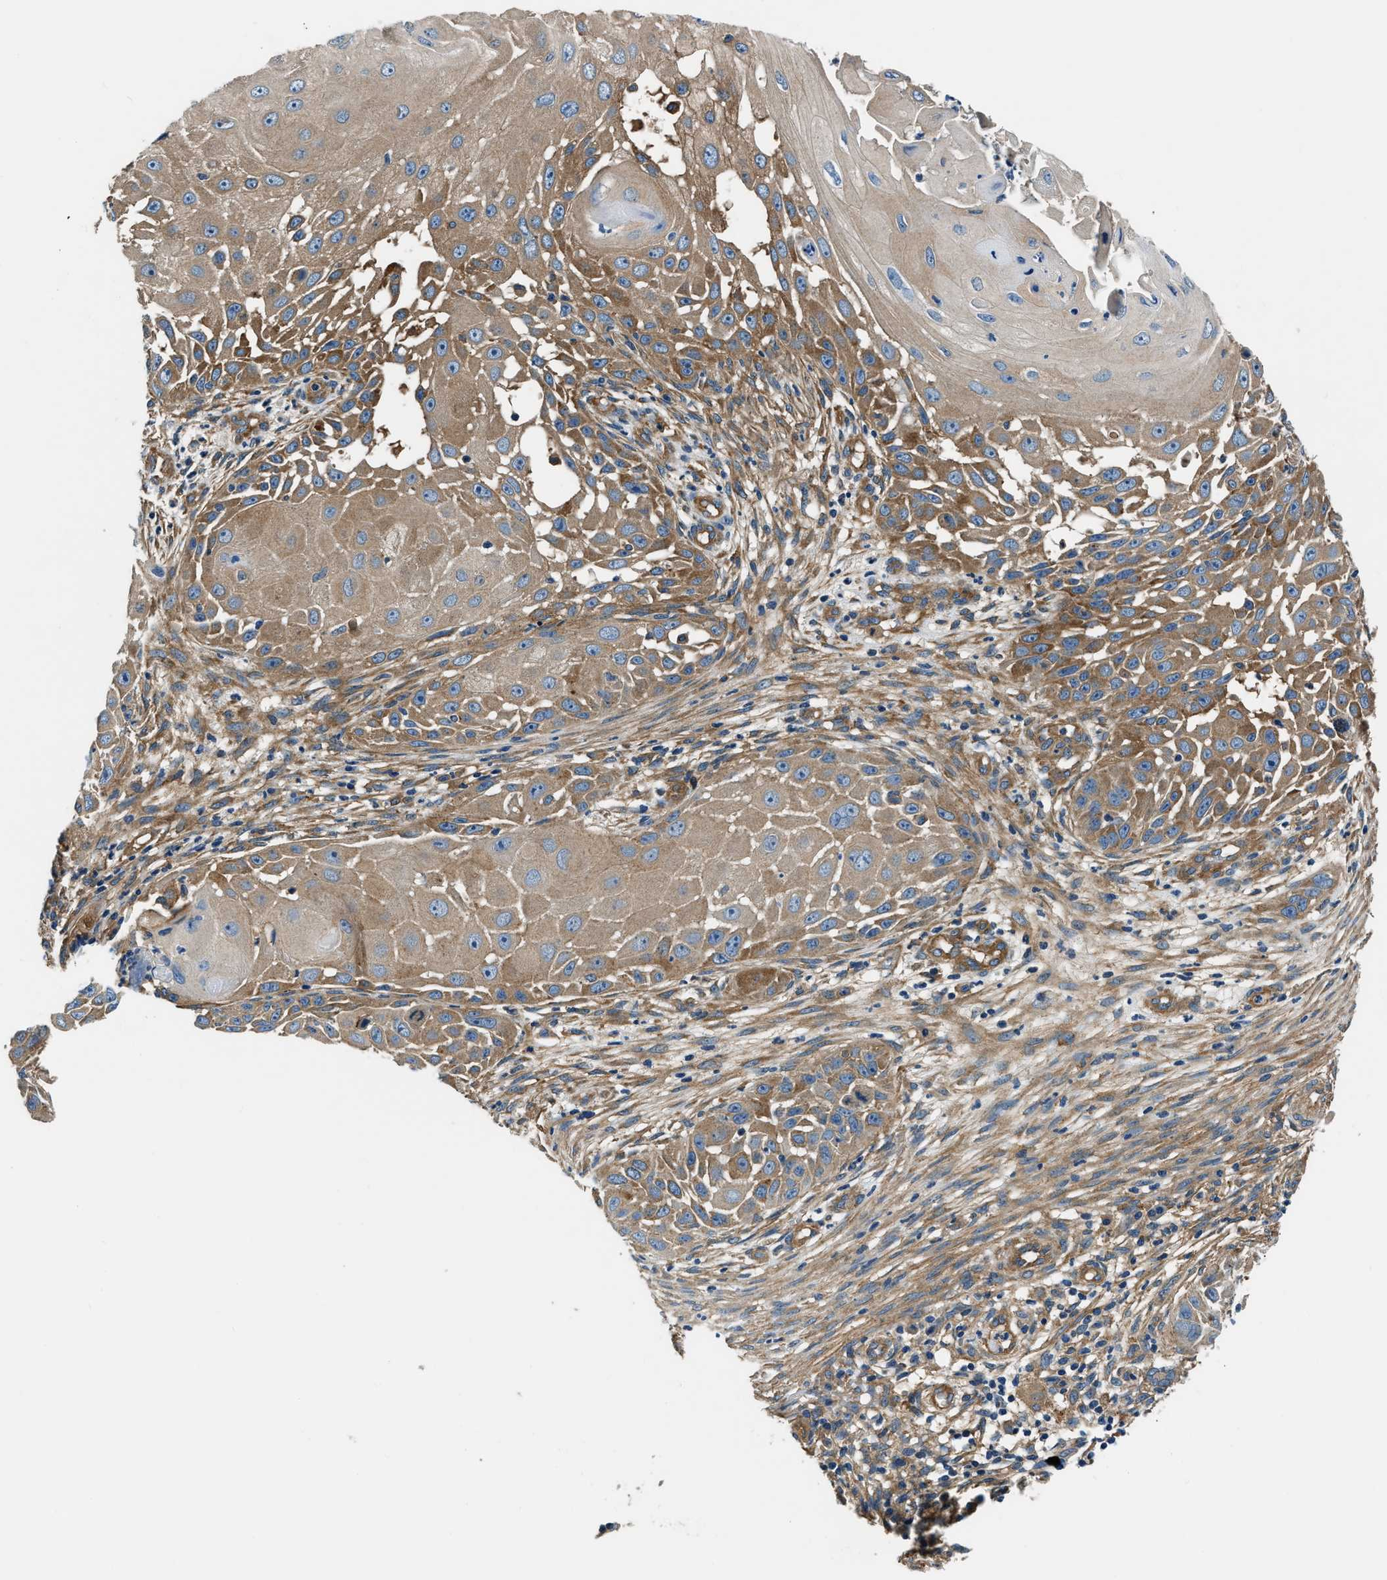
{"staining": {"intensity": "moderate", "quantity": ">75%", "location": "cytoplasmic/membranous"}, "tissue": "skin cancer", "cell_type": "Tumor cells", "image_type": "cancer", "snomed": [{"axis": "morphology", "description": "Squamous cell carcinoma, NOS"}, {"axis": "topography", "description": "Skin"}], "caption": "Squamous cell carcinoma (skin) tissue exhibits moderate cytoplasmic/membranous expression in approximately >75% of tumor cells, visualized by immunohistochemistry. Using DAB (brown) and hematoxylin (blue) stains, captured at high magnification using brightfield microscopy.", "gene": "EEA1", "patient": {"sex": "female", "age": 44}}